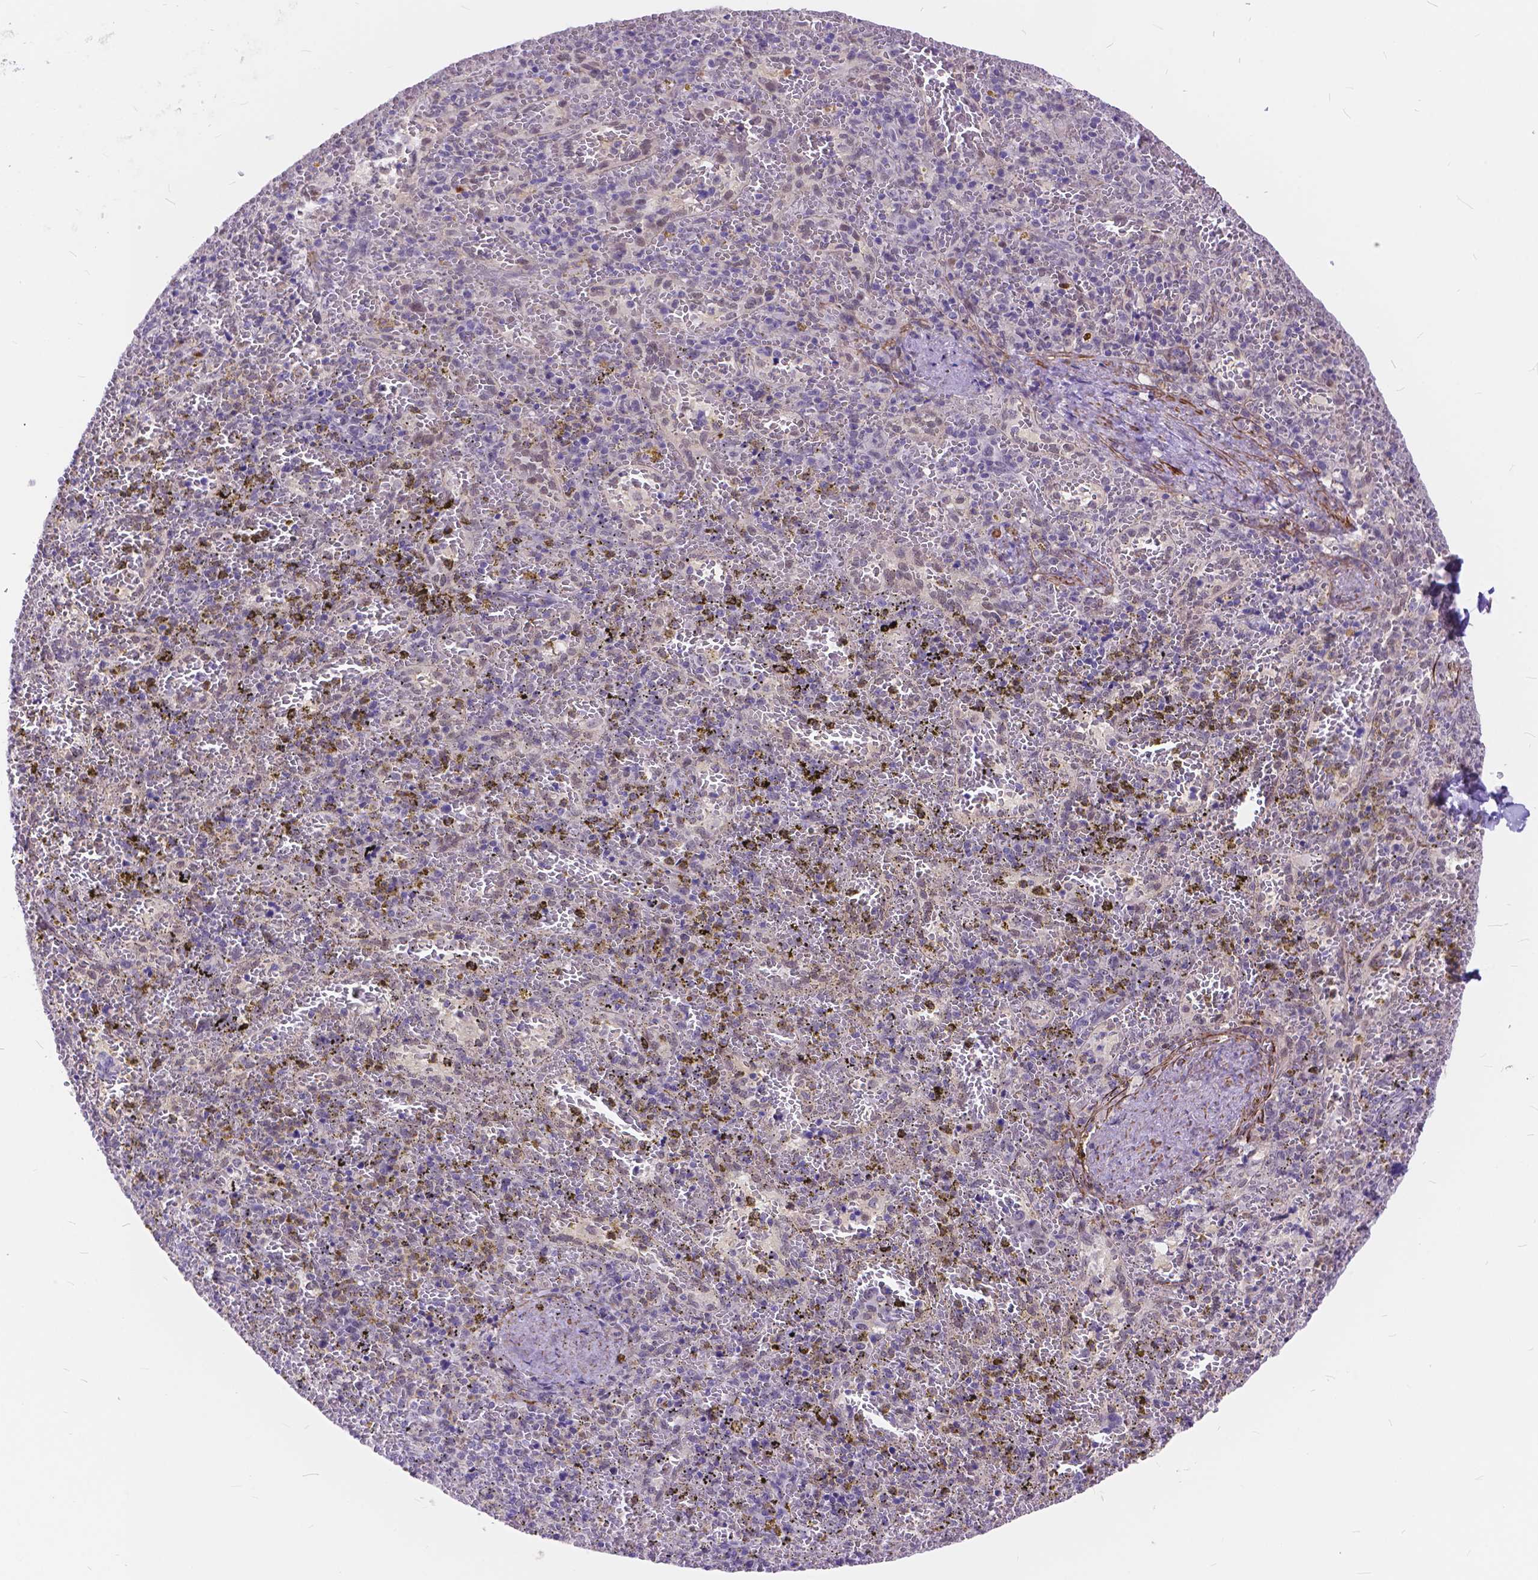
{"staining": {"intensity": "negative", "quantity": "none", "location": "none"}, "tissue": "spleen", "cell_type": "Cells in red pulp", "image_type": "normal", "snomed": [{"axis": "morphology", "description": "Normal tissue, NOS"}, {"axis": "topography", "description": "Spleen"}], "caption": "IHC photomicrograph of benign spleen: human spleen stained with DAB (3,3'-diaminobenzidine) shows no significant protein staining in cells in red pulp.", "gene": "MAN2C1", "patient": {"sex": "female", "age": 50}}